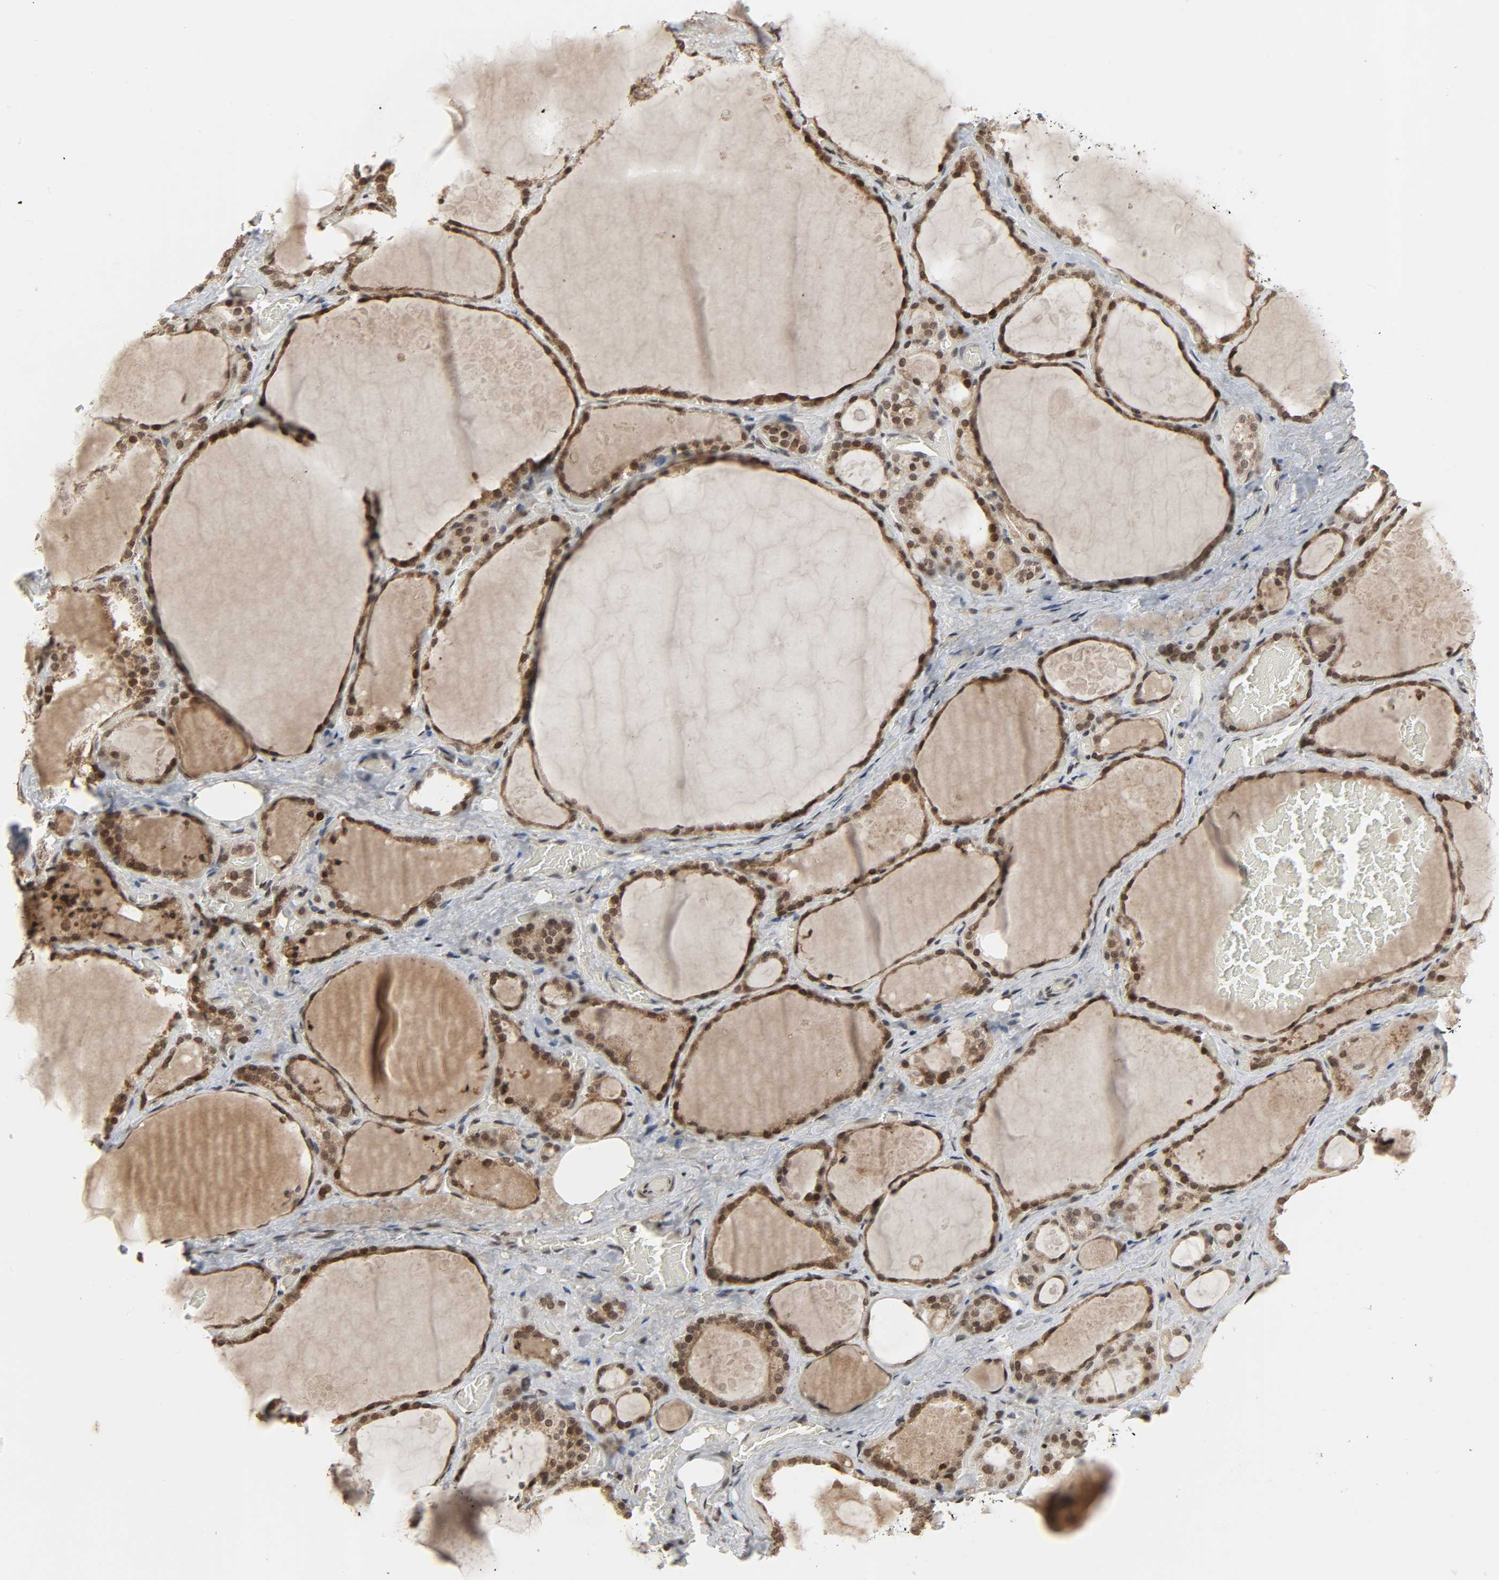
{"staining": {"intensity": "strong", "quantity": ">75%", "location": "nuclear"}, "tissue": "thyroid gland", "cell_type": "Glandular cells", "image_type": "normal", "snomed": [{"axis": "morphology", "description": "Normal tissue, NOS"}, {"axis": "topography", "description": "Thyroid gland"}], "caption": "High-power microscopy captured an immunohistochemistry (IHC) image of benign thyroid gland, revealing strong nuclear staining in approximately >75% of glandular cells.", "gene": "XRCC1", "patient": {"sex": "male", "age": 61}}